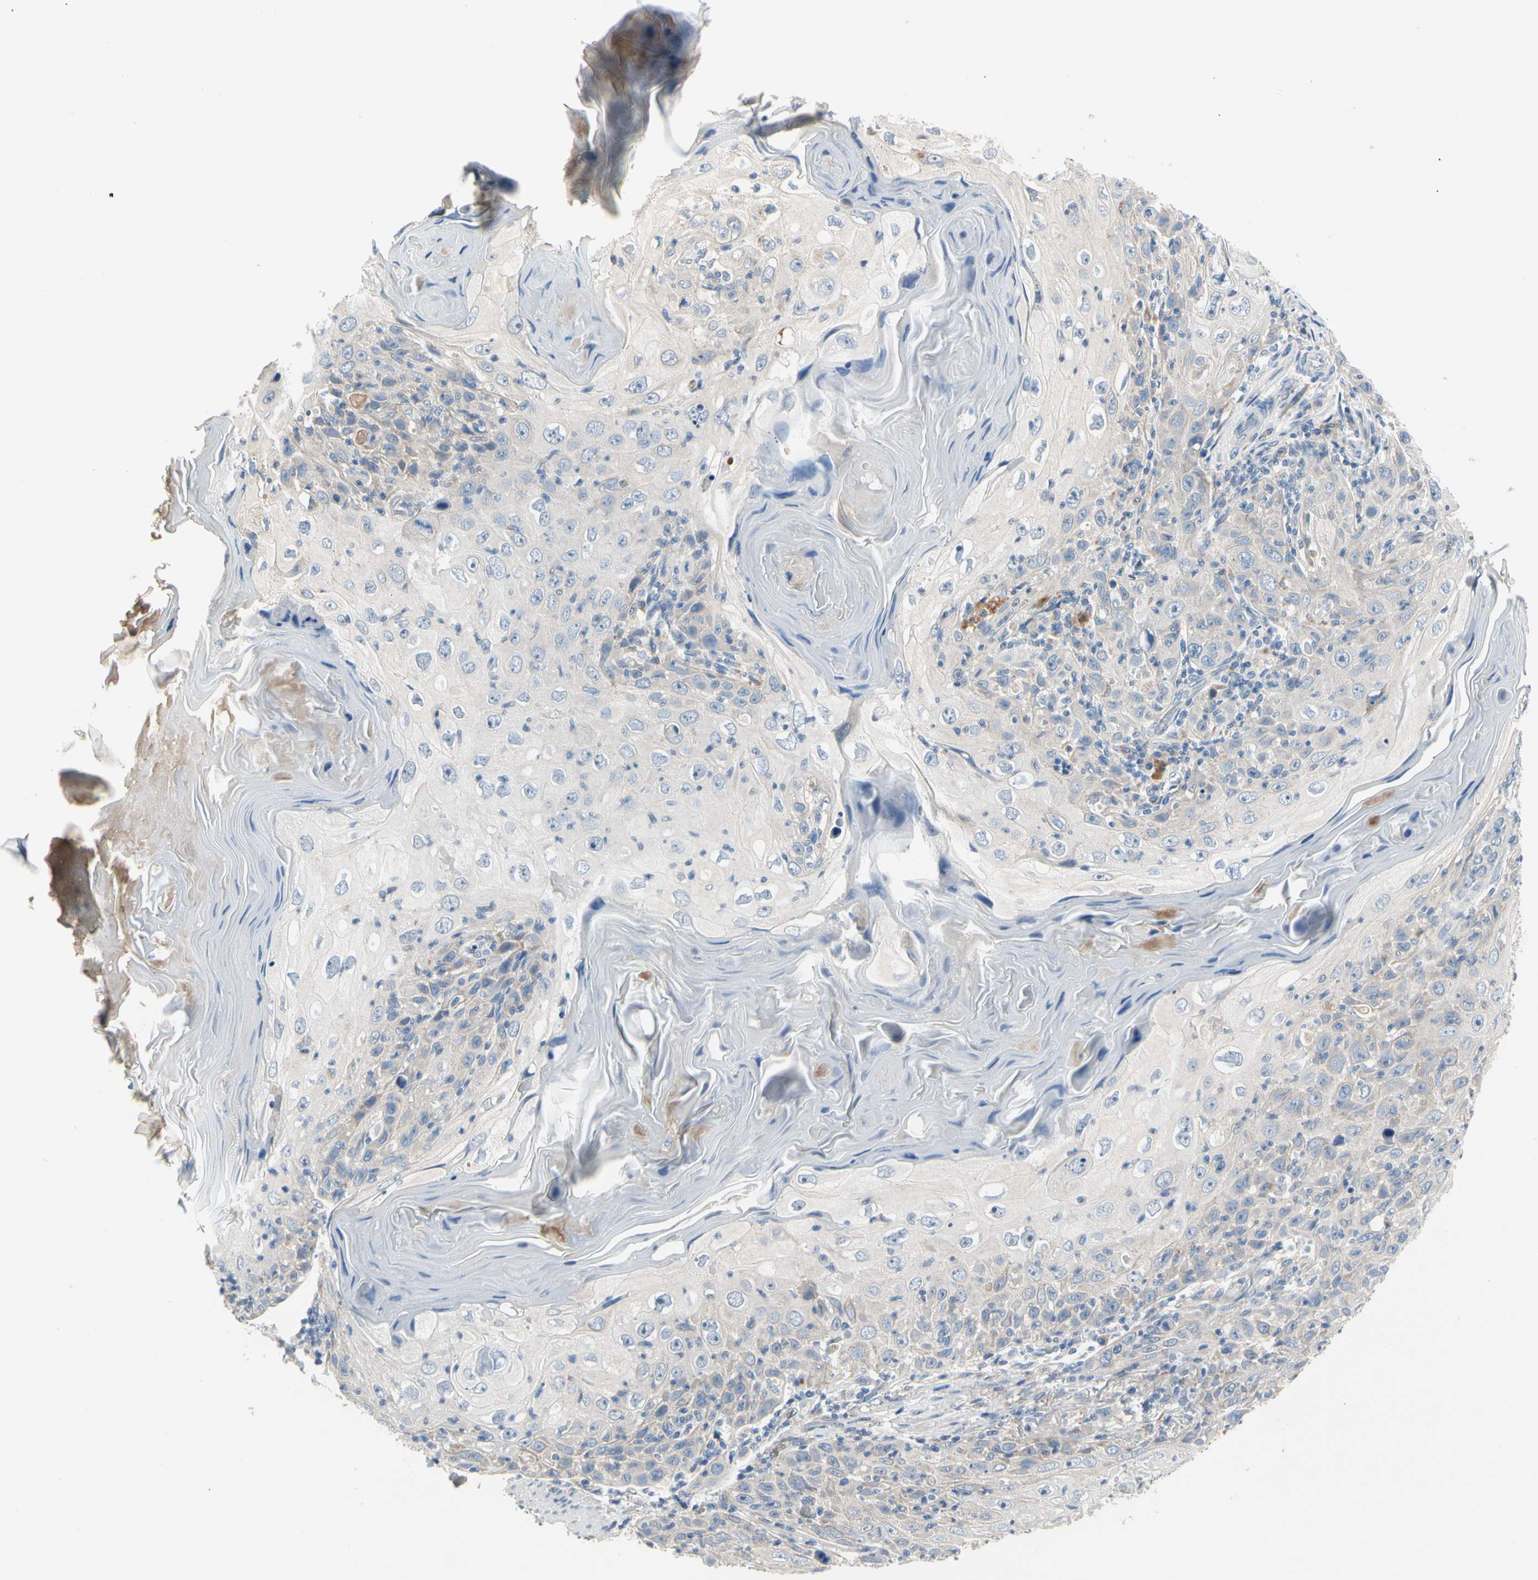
{"staining": {"intensity": "negative", "quantity": "none", "location": "none"}, "tissue": "skin cancer", "cell_type": "Tumor cells", "image_type": "cancer", "snomed": [{"axis": "morphology", "description": "Squamous cell carcinoma, NOS"}, {"axis": "topography", "description": "Skin"}], "caption": "Human skin cancer stained for a protein using immunohistochemistry (IHC) reveals no staining in tumor cells.", "gene": "NFASC", "patient": {"sex": "female", "age": 88}}